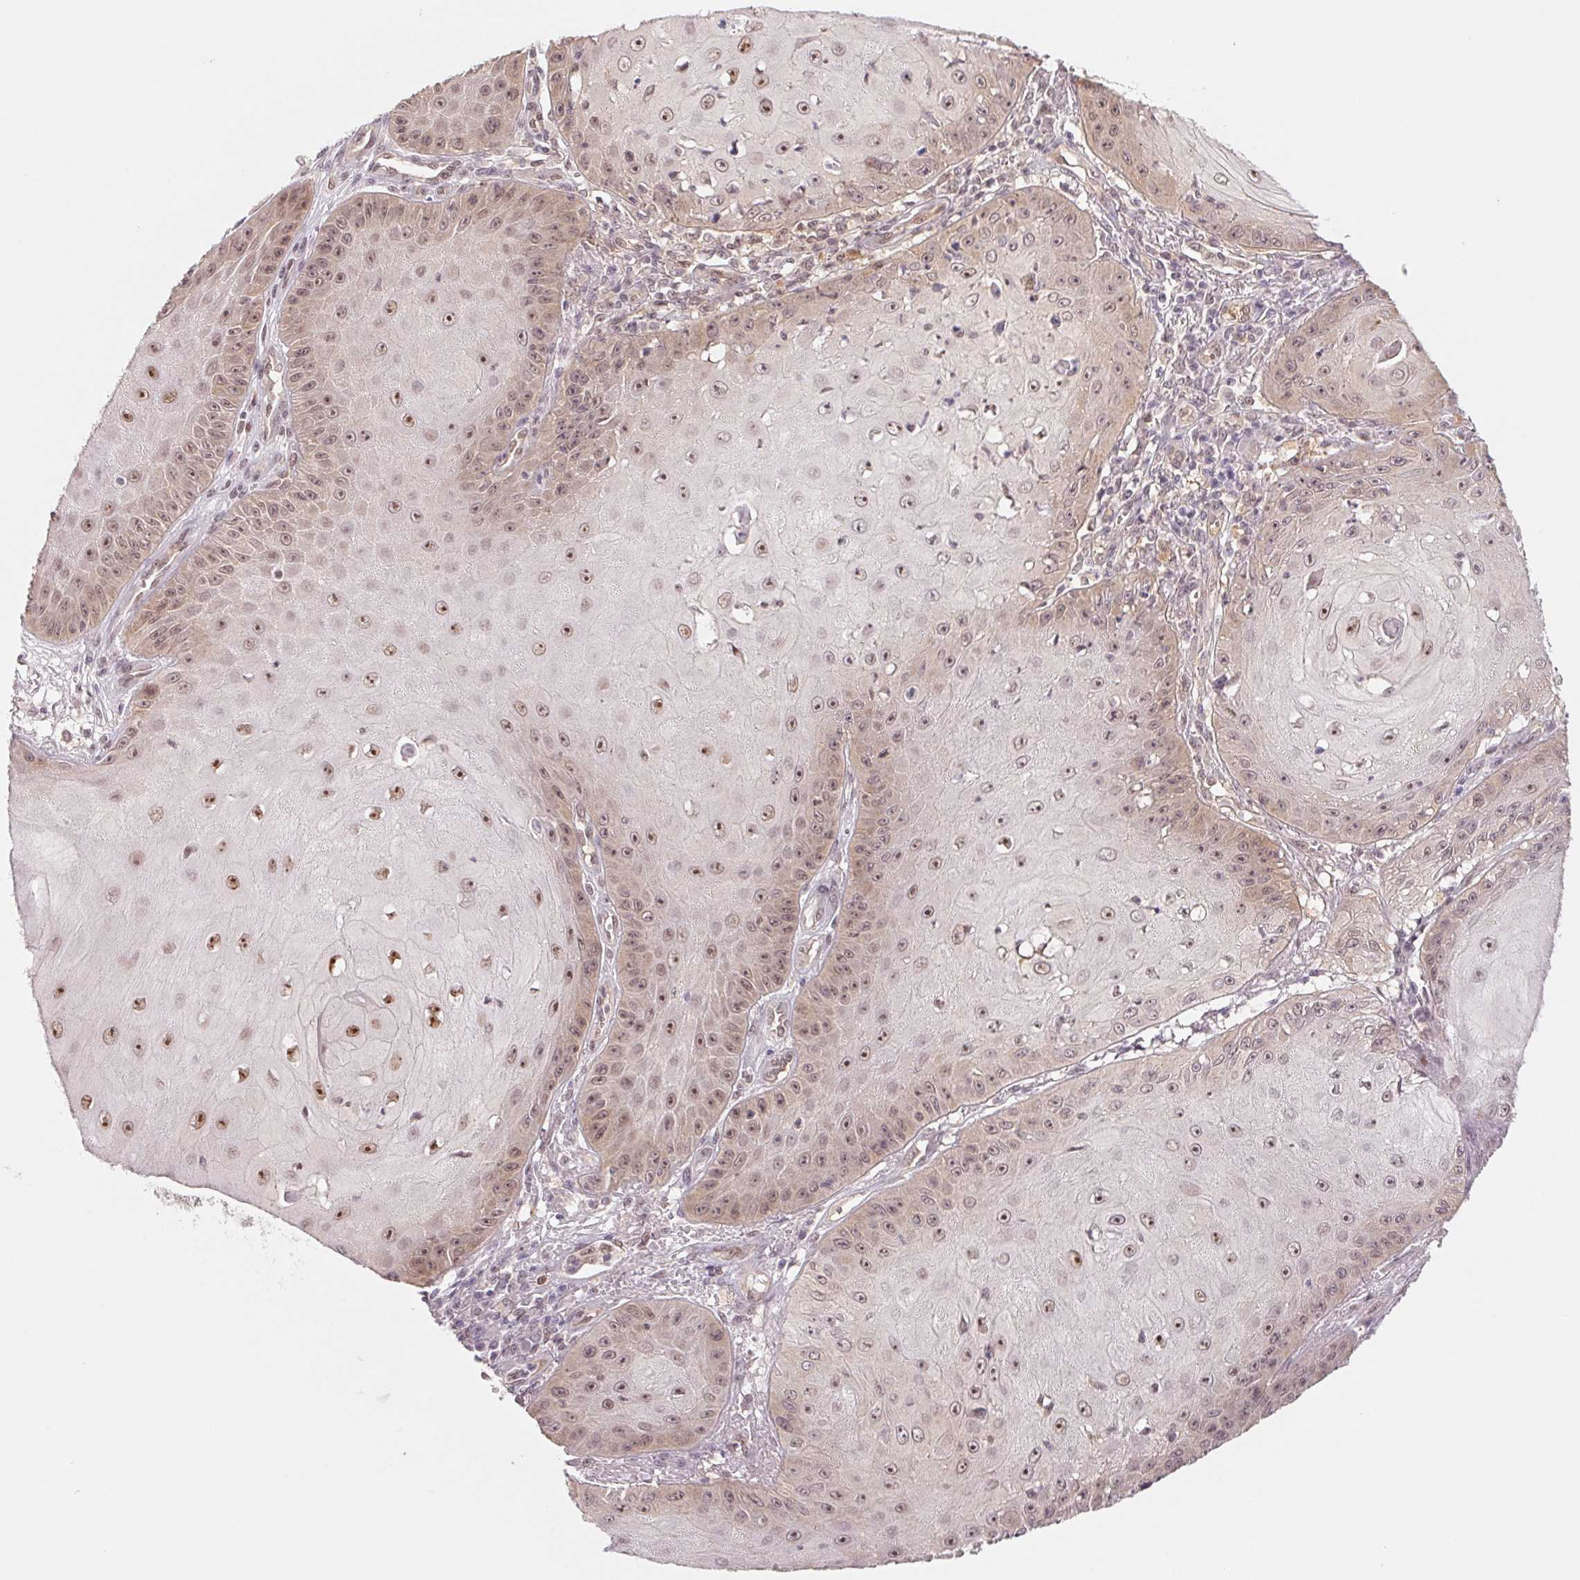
{"staining": {"intensity": "moderate", "quantity": ">75%", "location": "nuclear"}, "tissue": "skin cancer", "cell_type": "Tumor cells", "image_type": "cancer", "snomed": [{"axis": "morphology", "description": "Squamous cell carcinoma, NOS"}, {"axis": "topography", "description": "Skin"}], "caption": "Squamous cell carcinoma (skin) tissue shows moderate nuclear positivity in approximately >75% of tumor cells, visualized by immunohistochemistry.", "gene": "DNAJB6", "patient": {"sex": "male", "age": 70}}